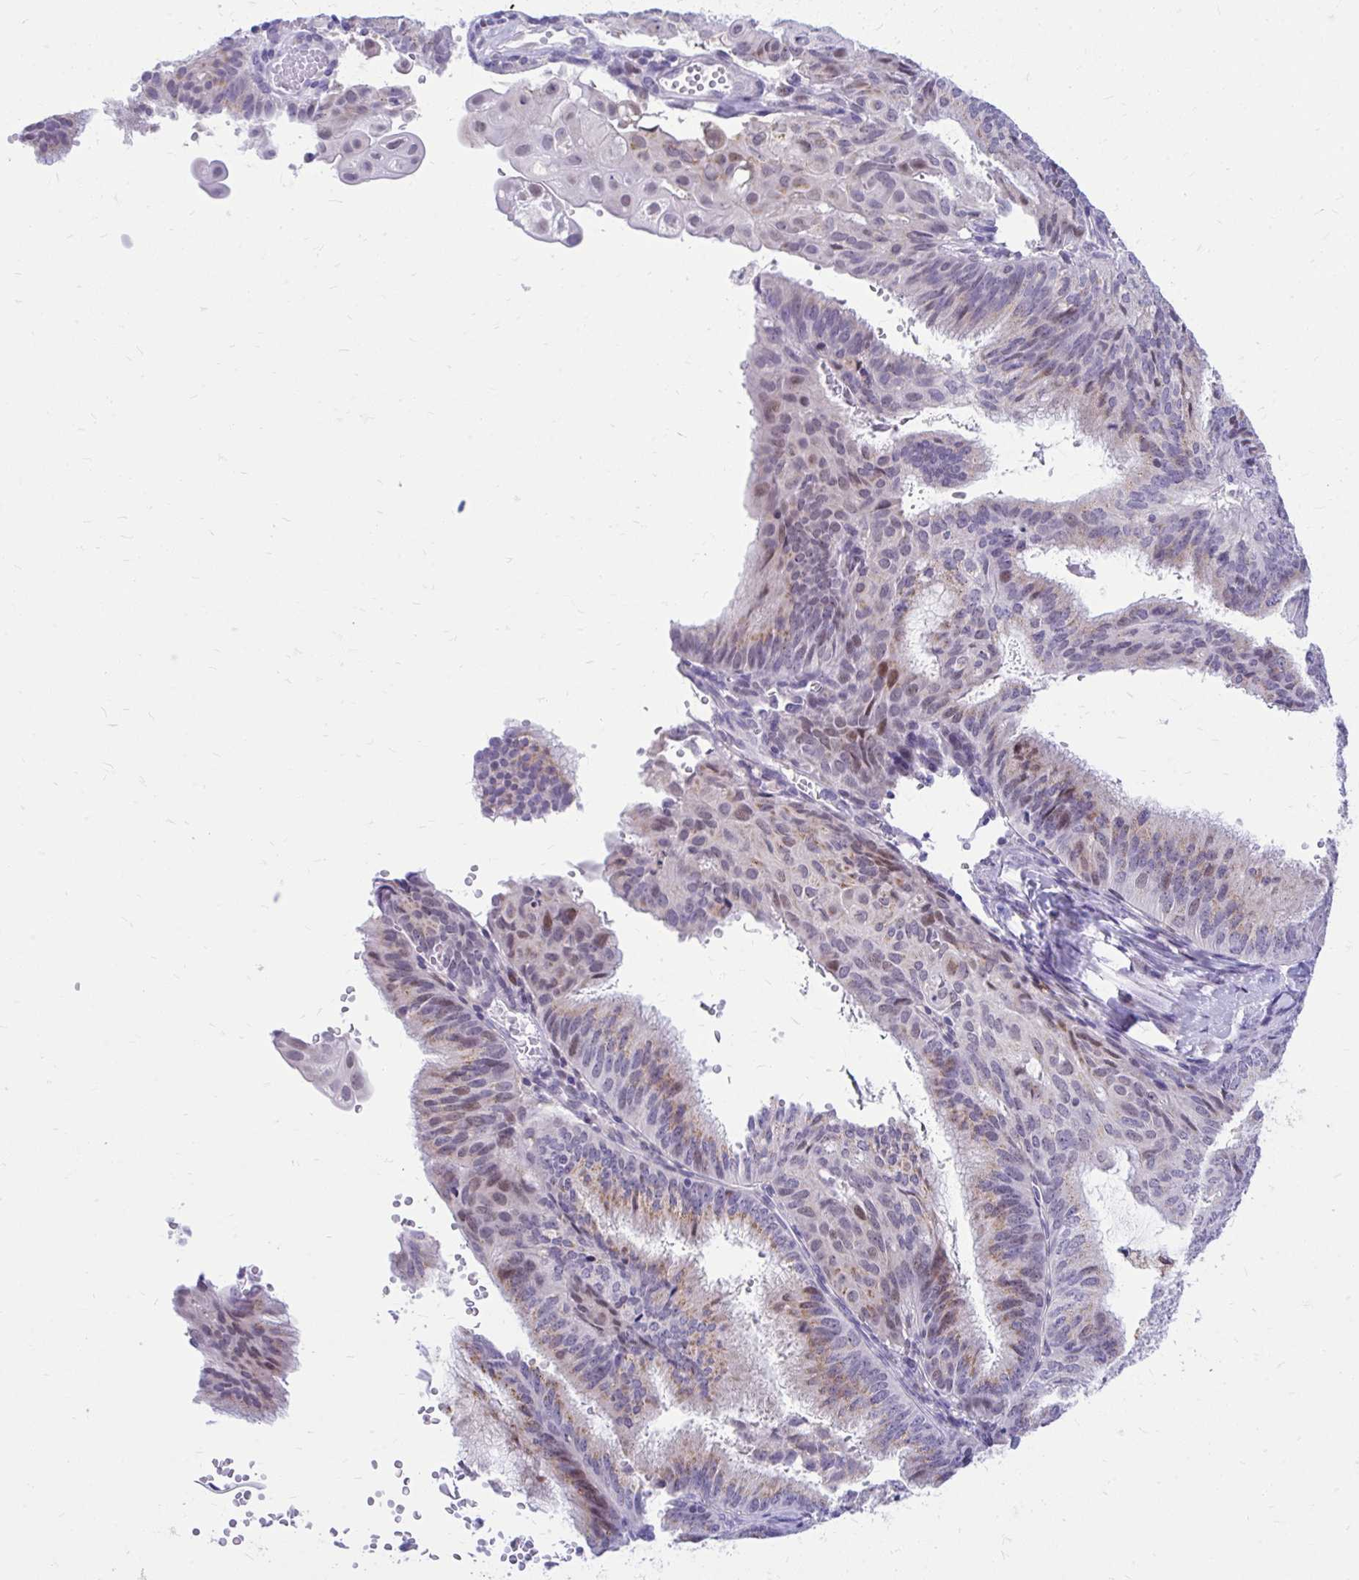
{"staining": {"intensity": "moderate", "quantity": "<25%", "location": "cytoplasmic/membranous,nuclear"}, "tissue": "endometrial cancer", "cell_type": "Tumor cells", "image_type": "cancer", "snomed": [{"axis": "morphology", "description": "Adenocarcinoma, NOS"}, {"axis": "topography", "description": "Endometrium"}], "caption": "This image reveals IHC staining of endometrial adenocarcinoma, with low moderate cytoplasmic/membranous and nuclear staining in about <25% of tumor cells.", "gene": "GLB1L2", "patient": {"sex": "female", "age": 49}}